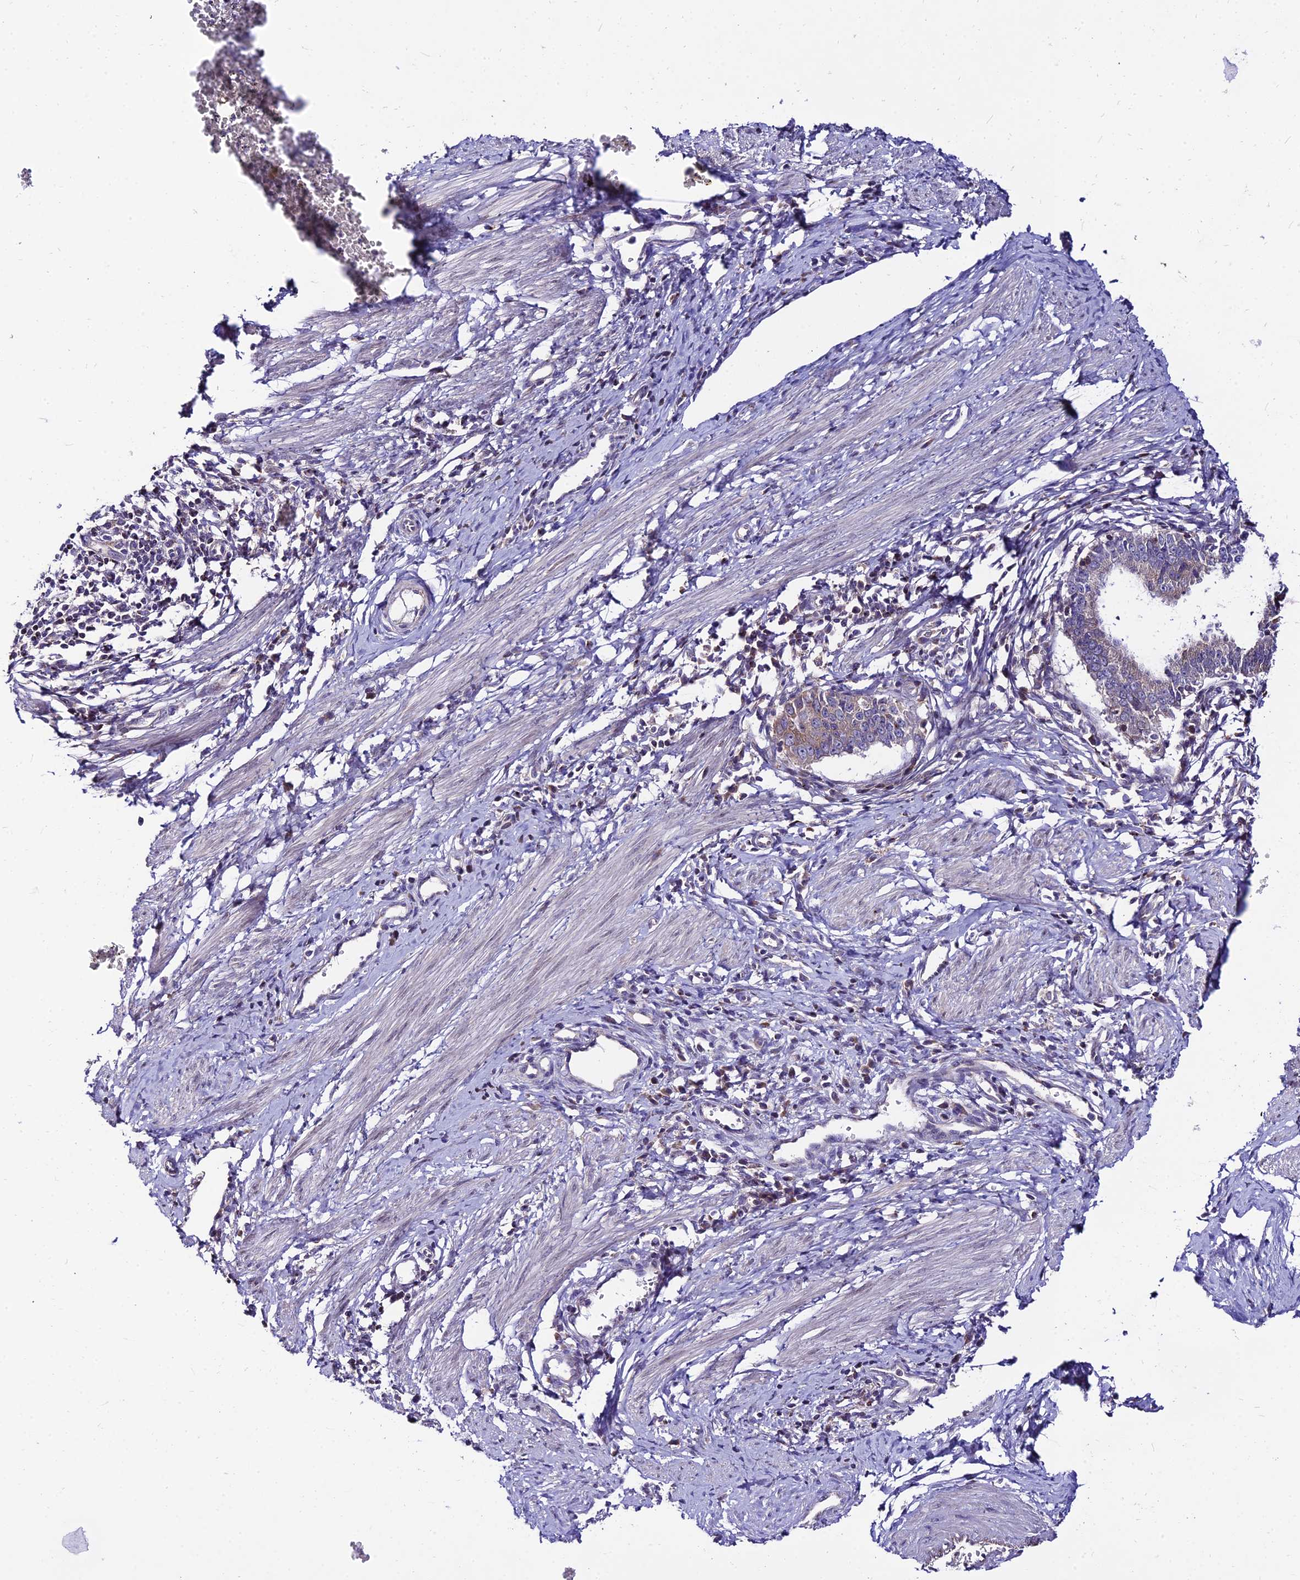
{"staining": {"intensity": "weak", "quantity": "25%-75%", "location": "cytoplasmic/membranous"}, "tissue": "cervical cancer", "cell_type": "Tumor cells", "image_type": "cancer", "snomed": [{"axis": "morphology", "description": "Adenocarcinoma, NOS"}, {"axis": "topography", "description": "Cervix"}], "caption": "Cervical cancer (adenocarcinoma) tissue demonstrates weak cytoplasmic/membranous staining in approximately 25%-75% of tumor cells Immunohistochemistry (ihc) stains the protein in brown and the nuclei are stained blue.", "gene": "C6orf132", "patient": {"sex": "female", "age": 36}}